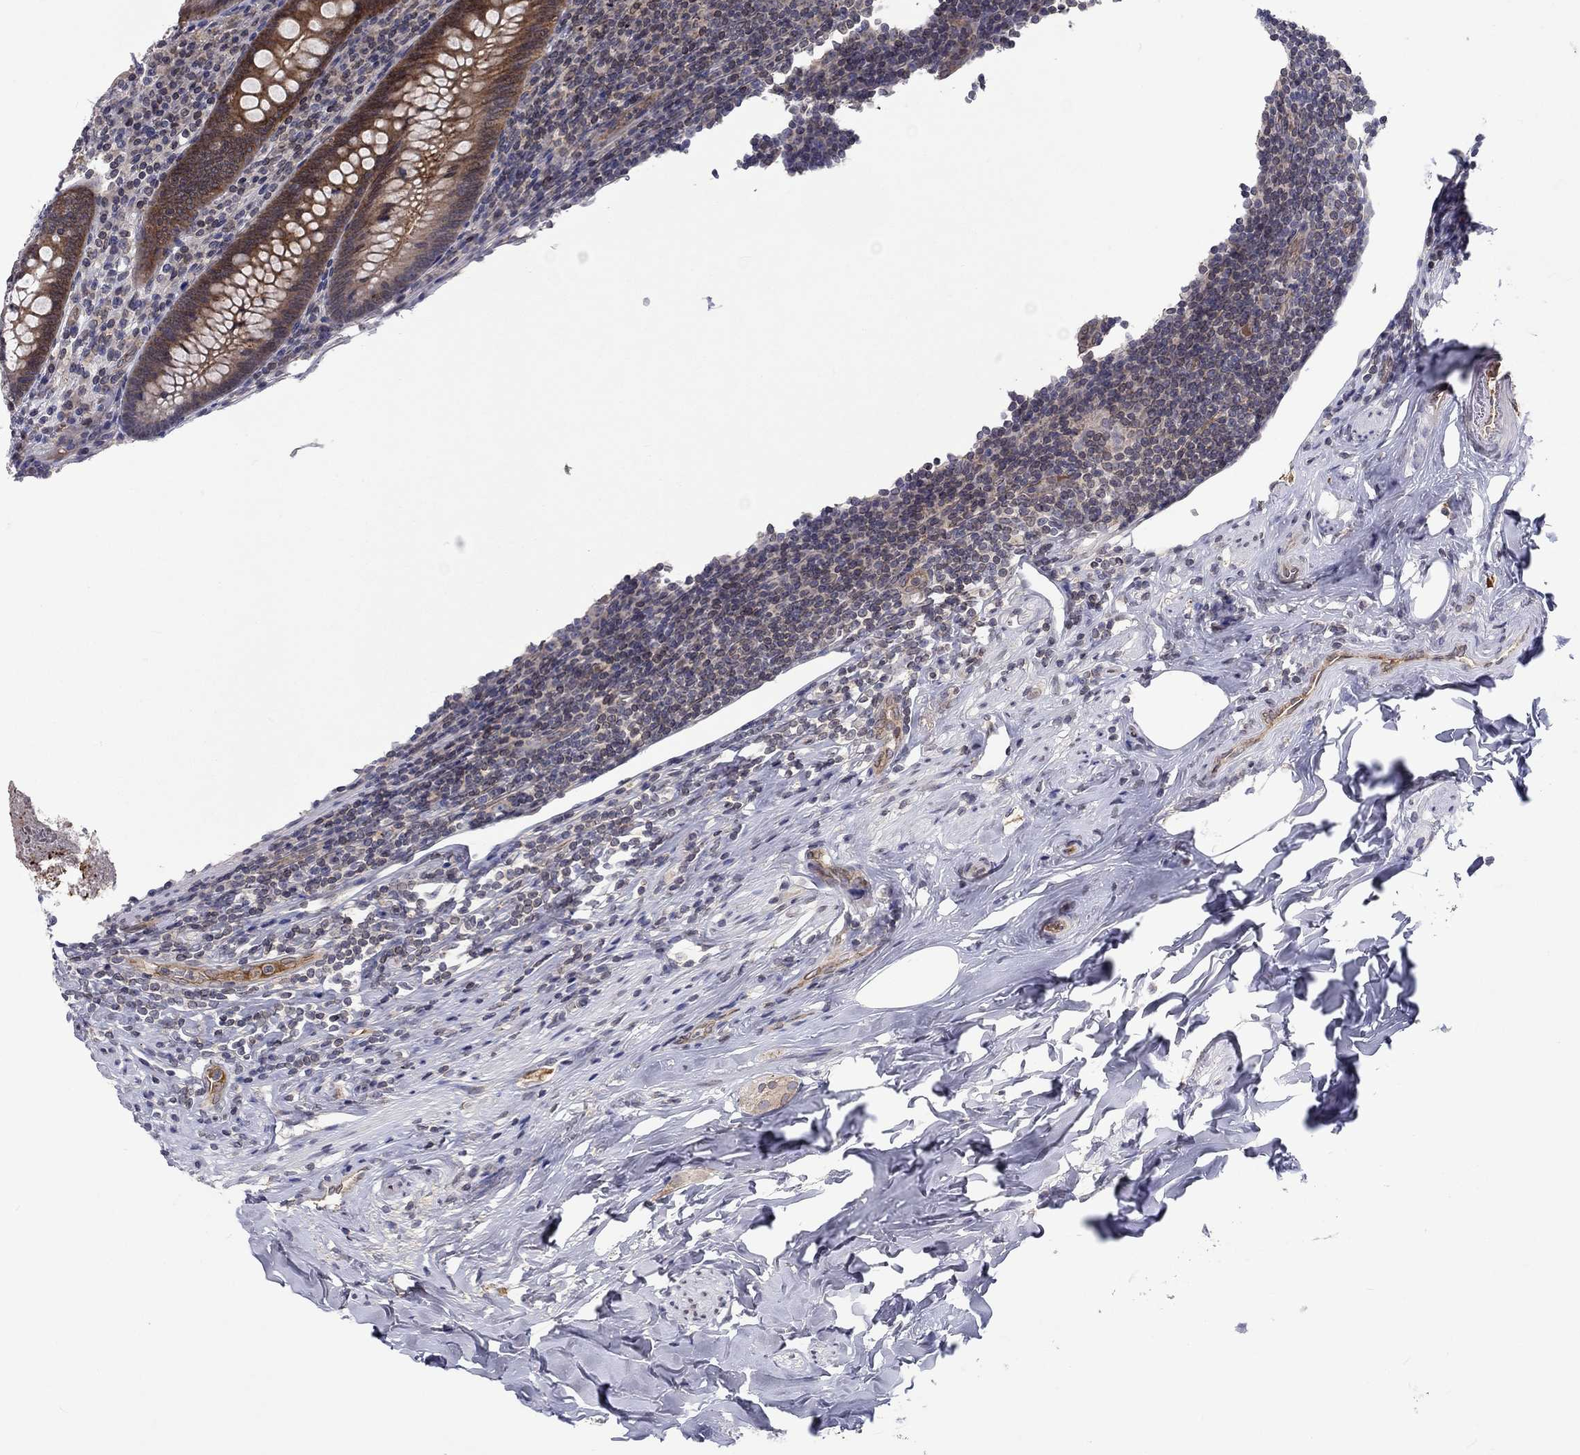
{"staining": {"intensity": "moderate", "quantity": "25%-75%", "location": "cytoplasmic/membranous"}, "tissue": "appendix", "cell_type": "Glandular cells", "image_type": "normal", "snomed": [{"axis": "morphology", "description": "Normal tissue, NOS"}, {"axis": "topography", "description": "Appendix"}], "caption": "Brown immunohistochemical staining in unremarkable human appendix demonstrates moderate cytoplasmic/membranous staining in approximately 25%-75% of glandular cells.", "gene": "CETN3", "patient": {"sex": "male", "age": 47}}